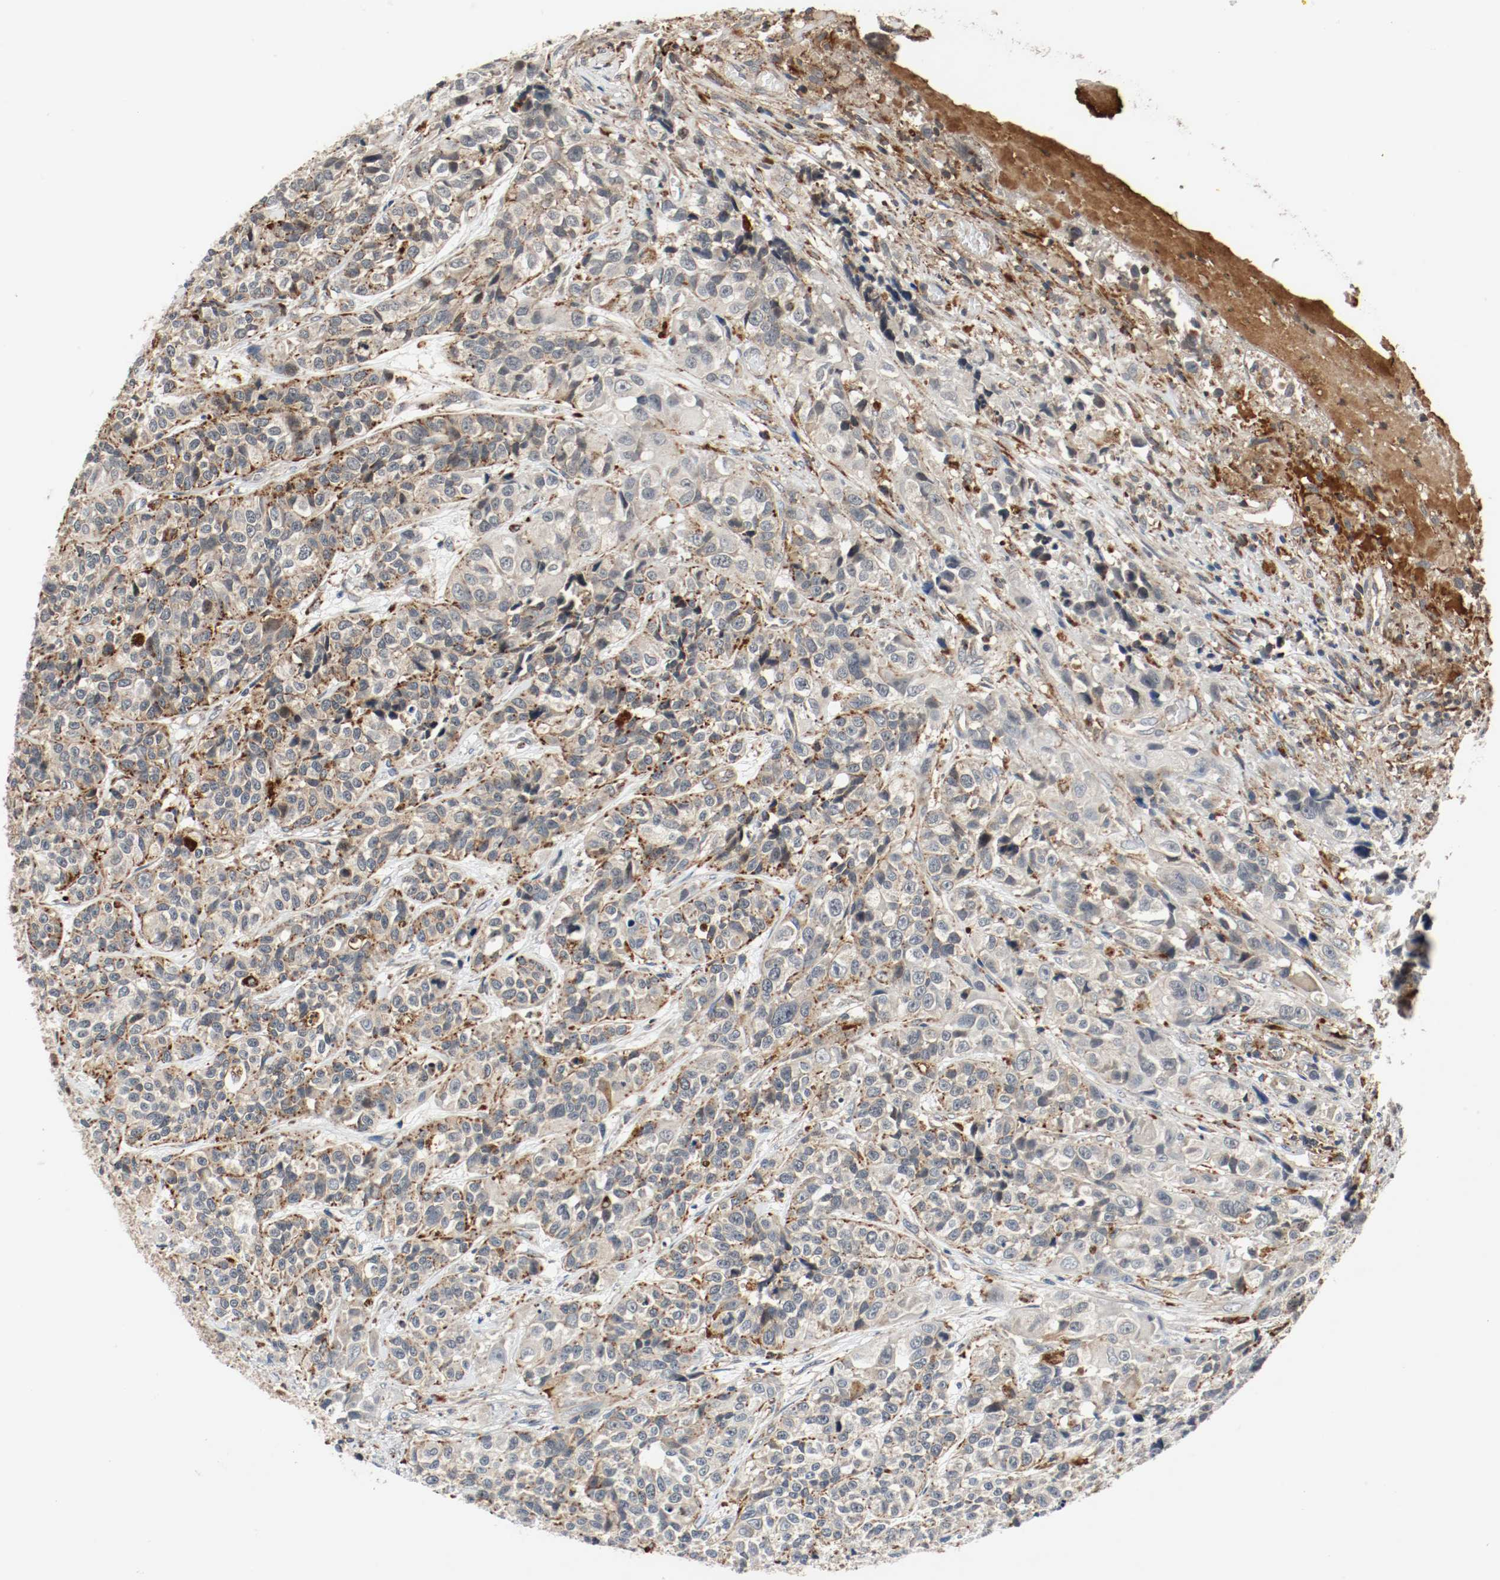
{"staining": {"intensity": "moderate", "quantity": ">75%", "location": "cytoplasmic/membranous"}, "tissue": "urothelial cancer", "cell_type": "Tumor cells", "image_type": "cancer", "snomed": [{"axis": "morphology", "description": "Urothelial carcinoma, High grade"}, {"axis": "topography", "description": "Urinary bladder"}], "caption": "This image exhibits high-grade urothelial carcinoma stained with immunohistochemistry (IHC) to label a protein in brown. The cytoplasmic/membranous of tumor cells show moderate positivity for the protein. Nuclei are counter-stained blue.", "gene": "LAMP2", "patient": {"sex": "female", "age": 81}}